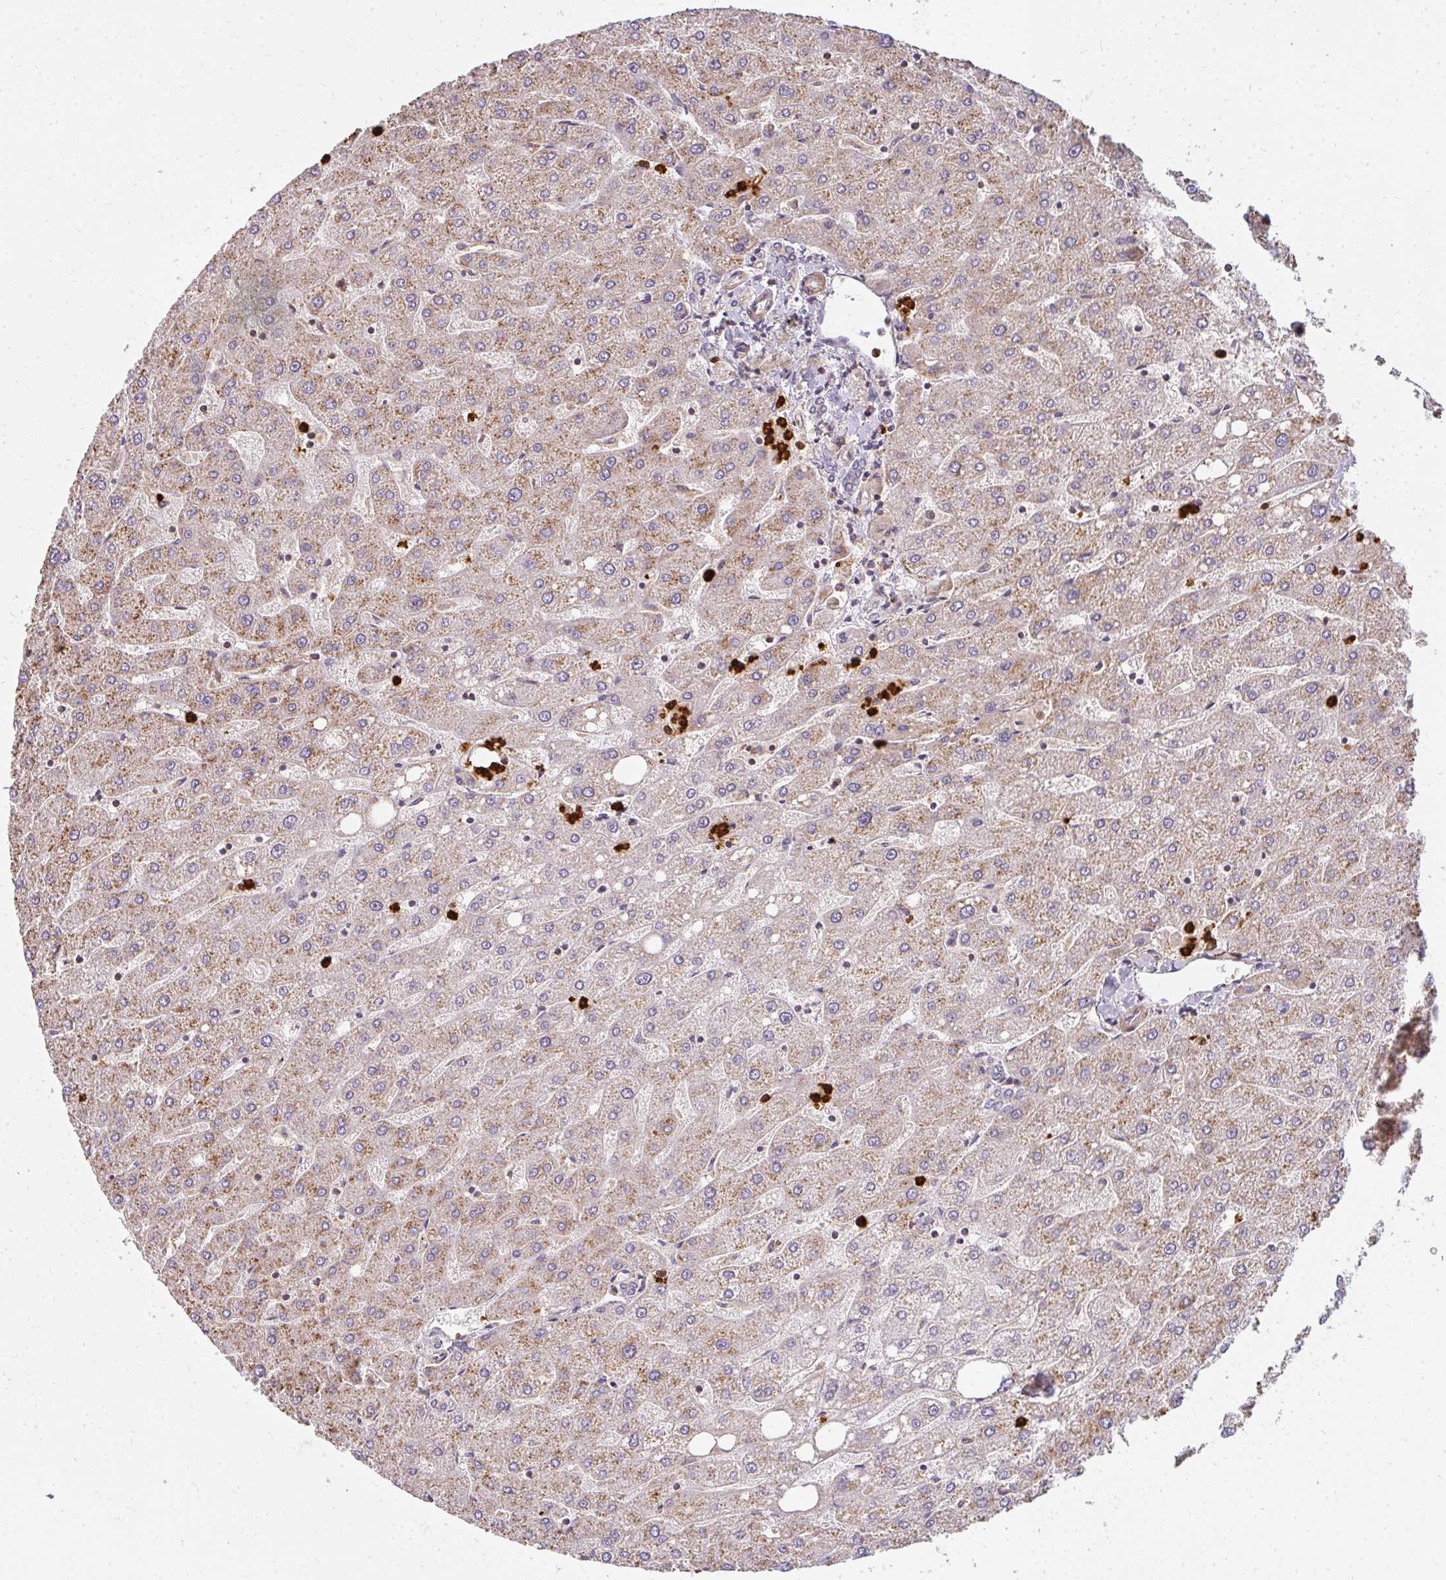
{"staining": {"intensity": "moderate", "quantity": "<25%", "location": "cytoplasmic/membranous"}, "tissue": "liver", "cell_type": "Cholangiocytes", "image_type": "normal", "snomed": [{"axis": "morphology", "description": "Normal tissue, NOS"}, {"axis": "topography", "description": "Liver"}], "caption": "Protein staining by immunohistochemistry displays moderate cytoplasmic/membranous expression in about <25% of cholangiocytes in normal liver. (IHC, brightfield microscopy, high magnification).", "gene": "CNTRL", "patient": {"sex": "male", "age": 67}}